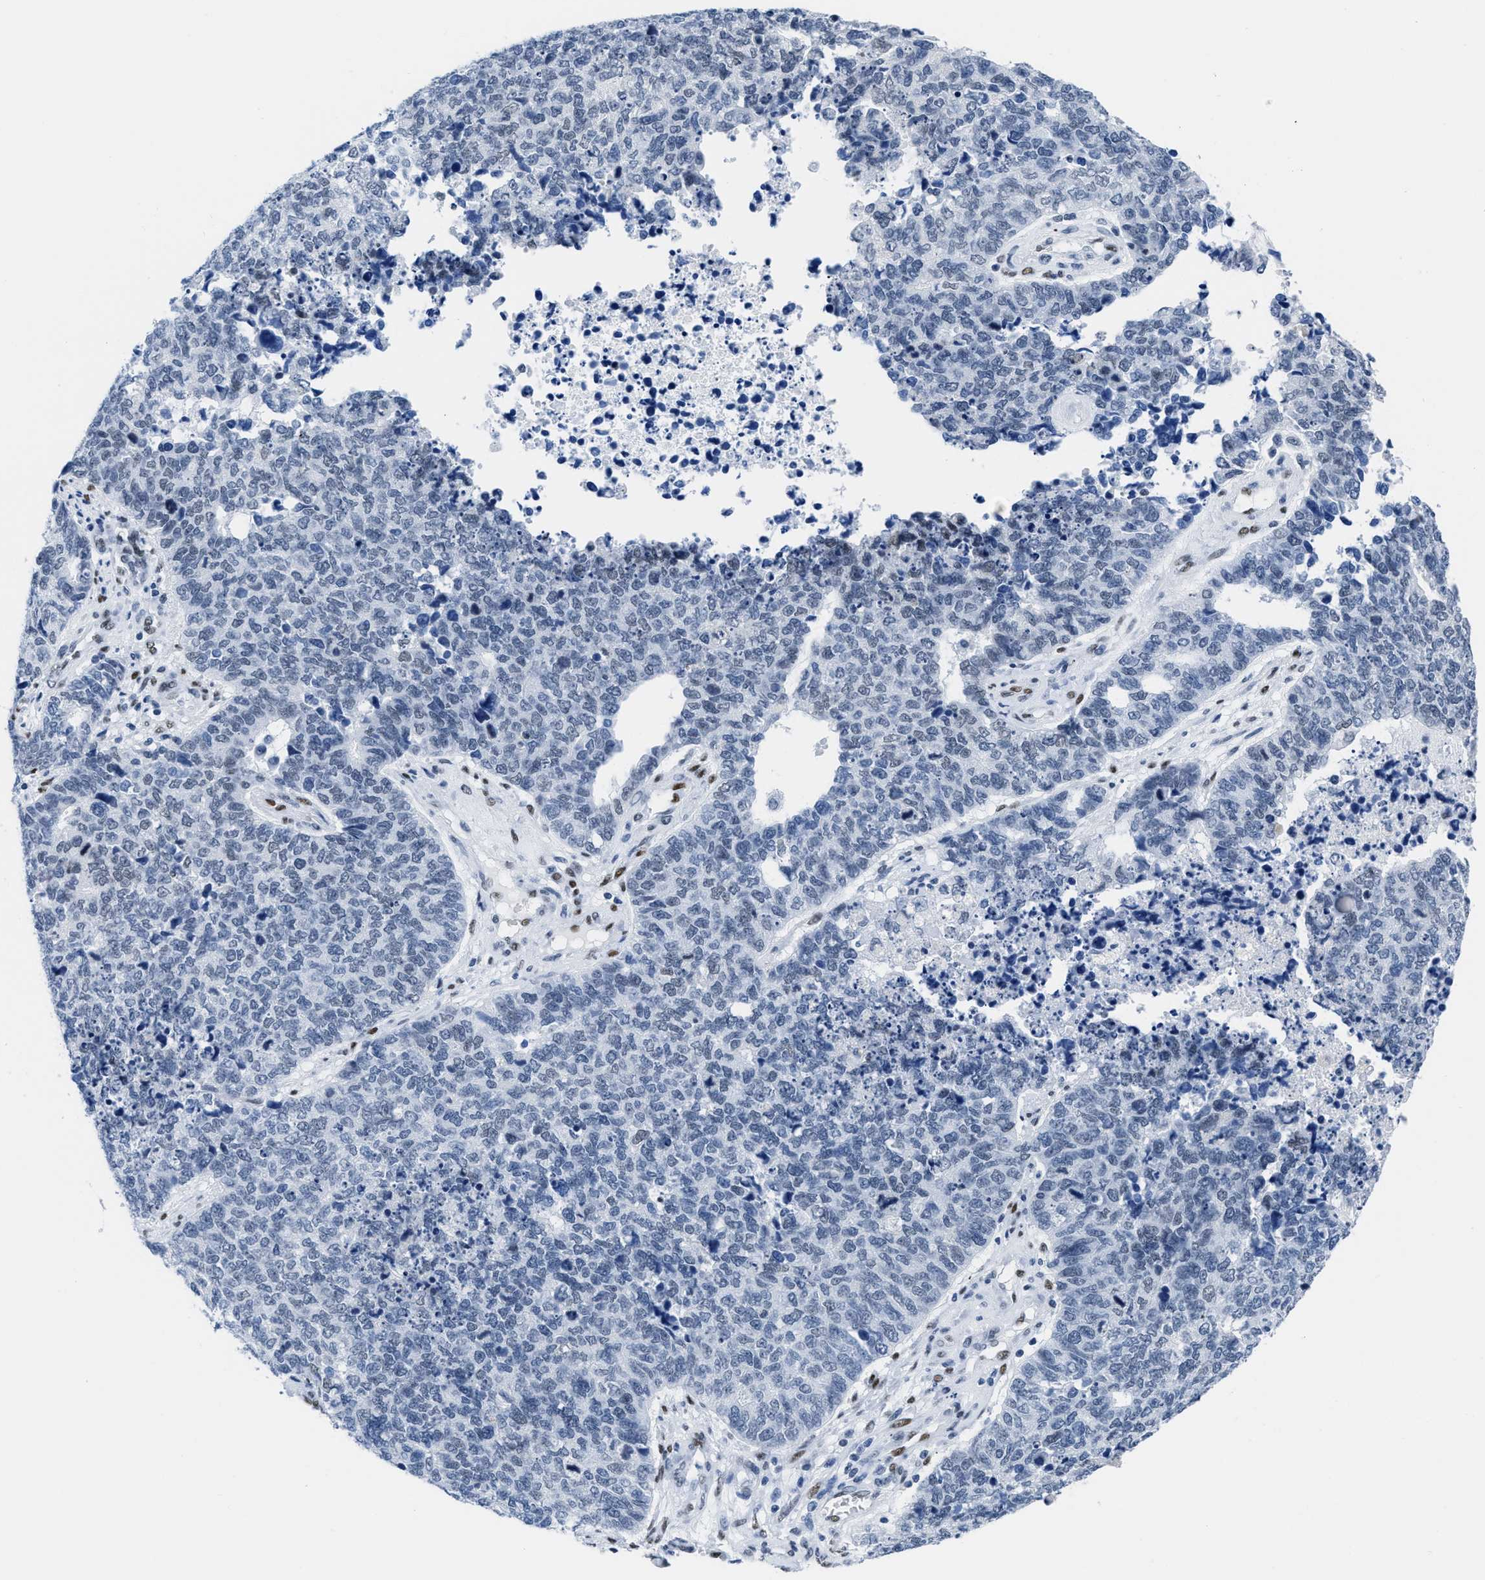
{"staining": {"intensity": "moderate", "quantity": "<25%", "location": "nuclear"}, "tissue": "cervical cancer", "cell_type": "Tumor cells", "image_type": "cancer", "snomed": [{"axis": "morphology", "description": "Squamous cell carcinoma, NOS"}, {"axis": "topography", "description": "Cervix"}], "caption": "Human cervical cancer (squamous cell carcinoma) stained with a protein marker reveals moderate staining in tumor cells.", "gene": "CTBP1", "patient": {"sex": "female", "age": 63}}